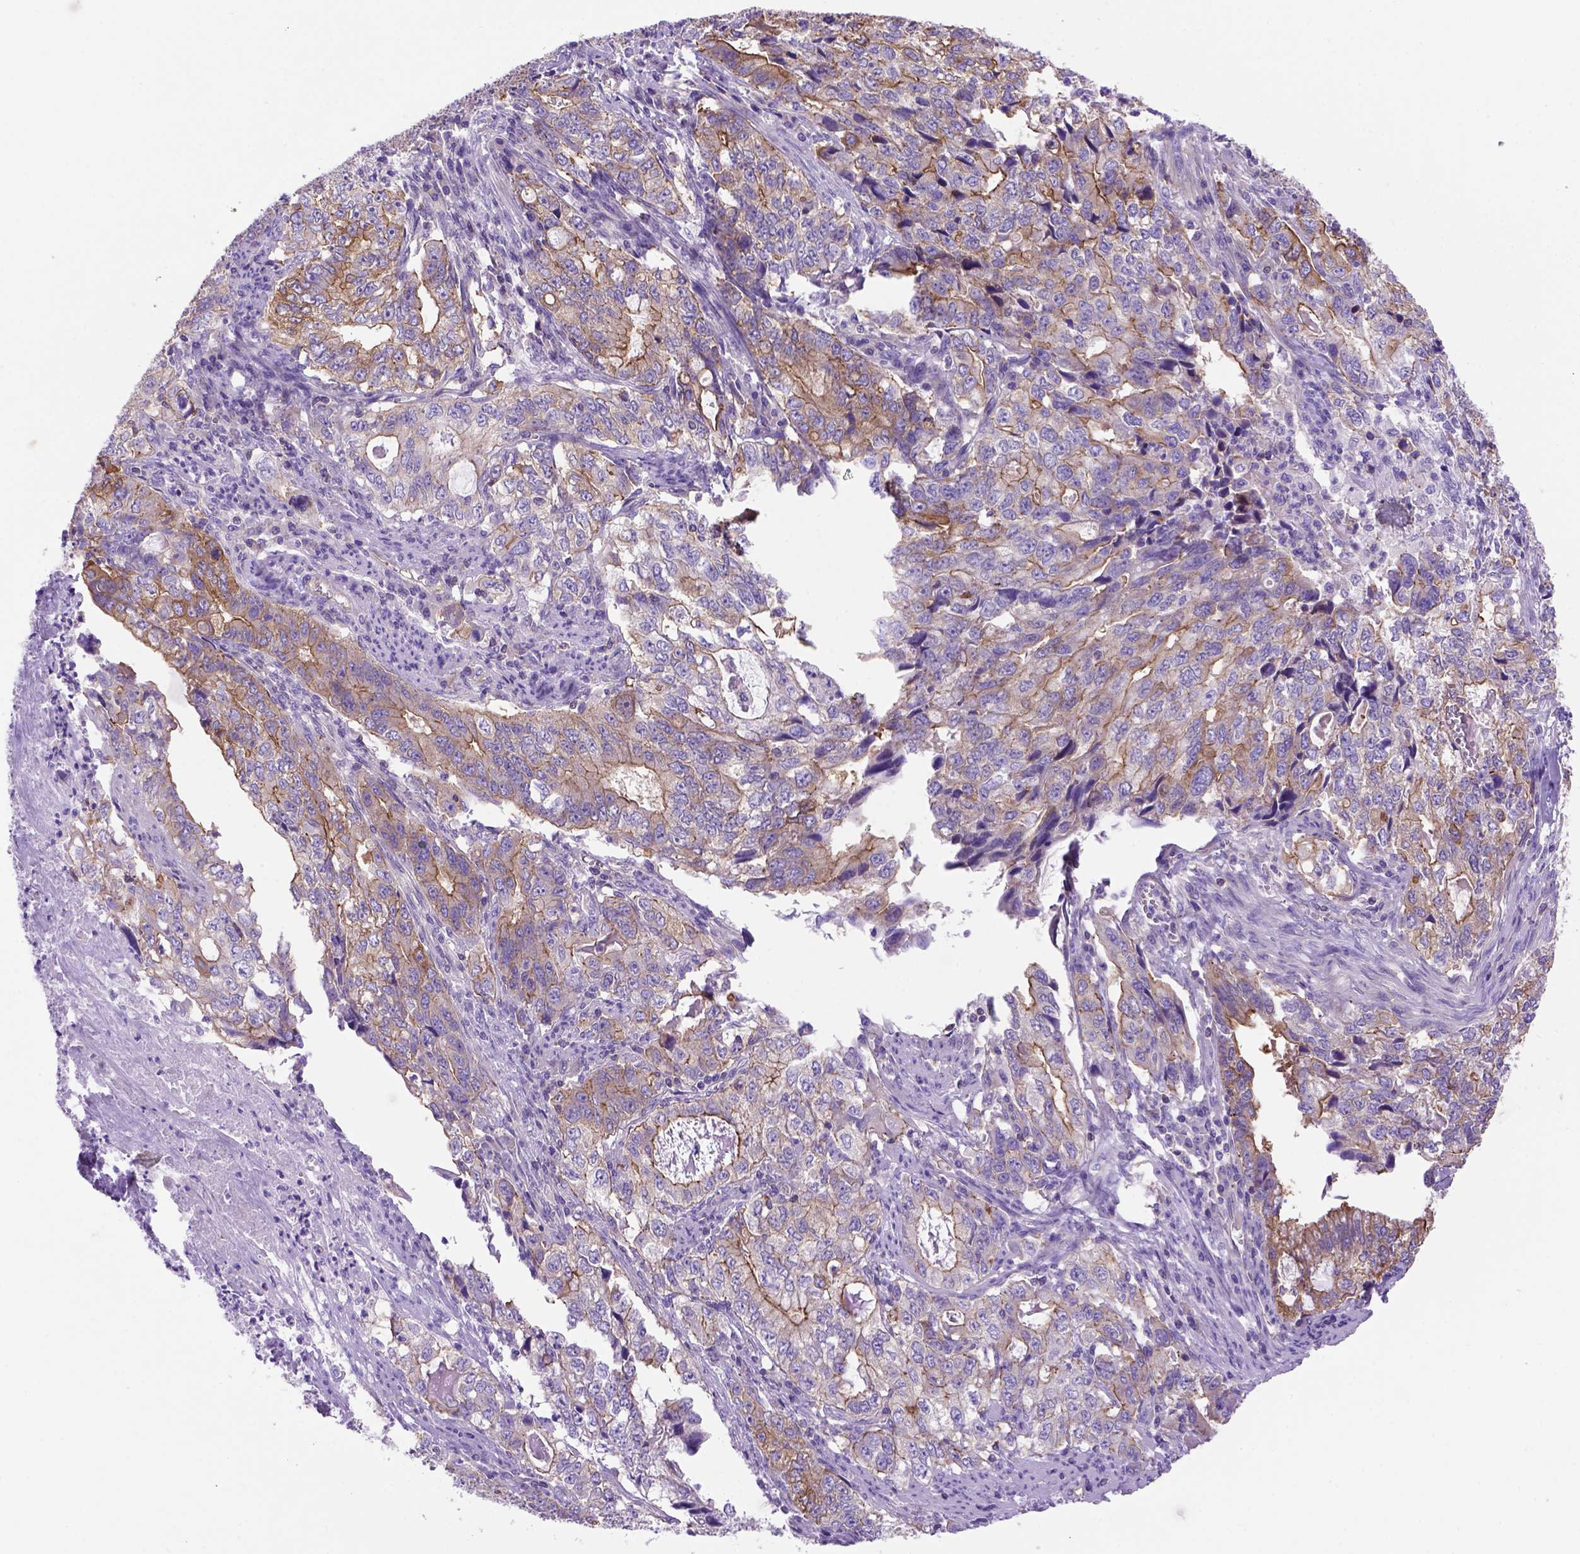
{"staining": {"intensity": "moderate", "quantity": ">75%", "location": "cytoplasmic/membranous"}, "tissue": "stomach cancer", "cell_type": "Tumor cells", "image_type": "cancer", "snomed": [{"axis": "morphology", "description": "Adenocarcinoma, NOS"}, {"axis": "topography", "description": "Stomach, lower"}], "caption": "Human stomach cancer stained with a brown dye demonstrates moderate cytoplasmic/membranous positive positivity in about >75% of tumor cells.", "gene": "PEX12", "patient": {"sex": "female", "age": 72}}